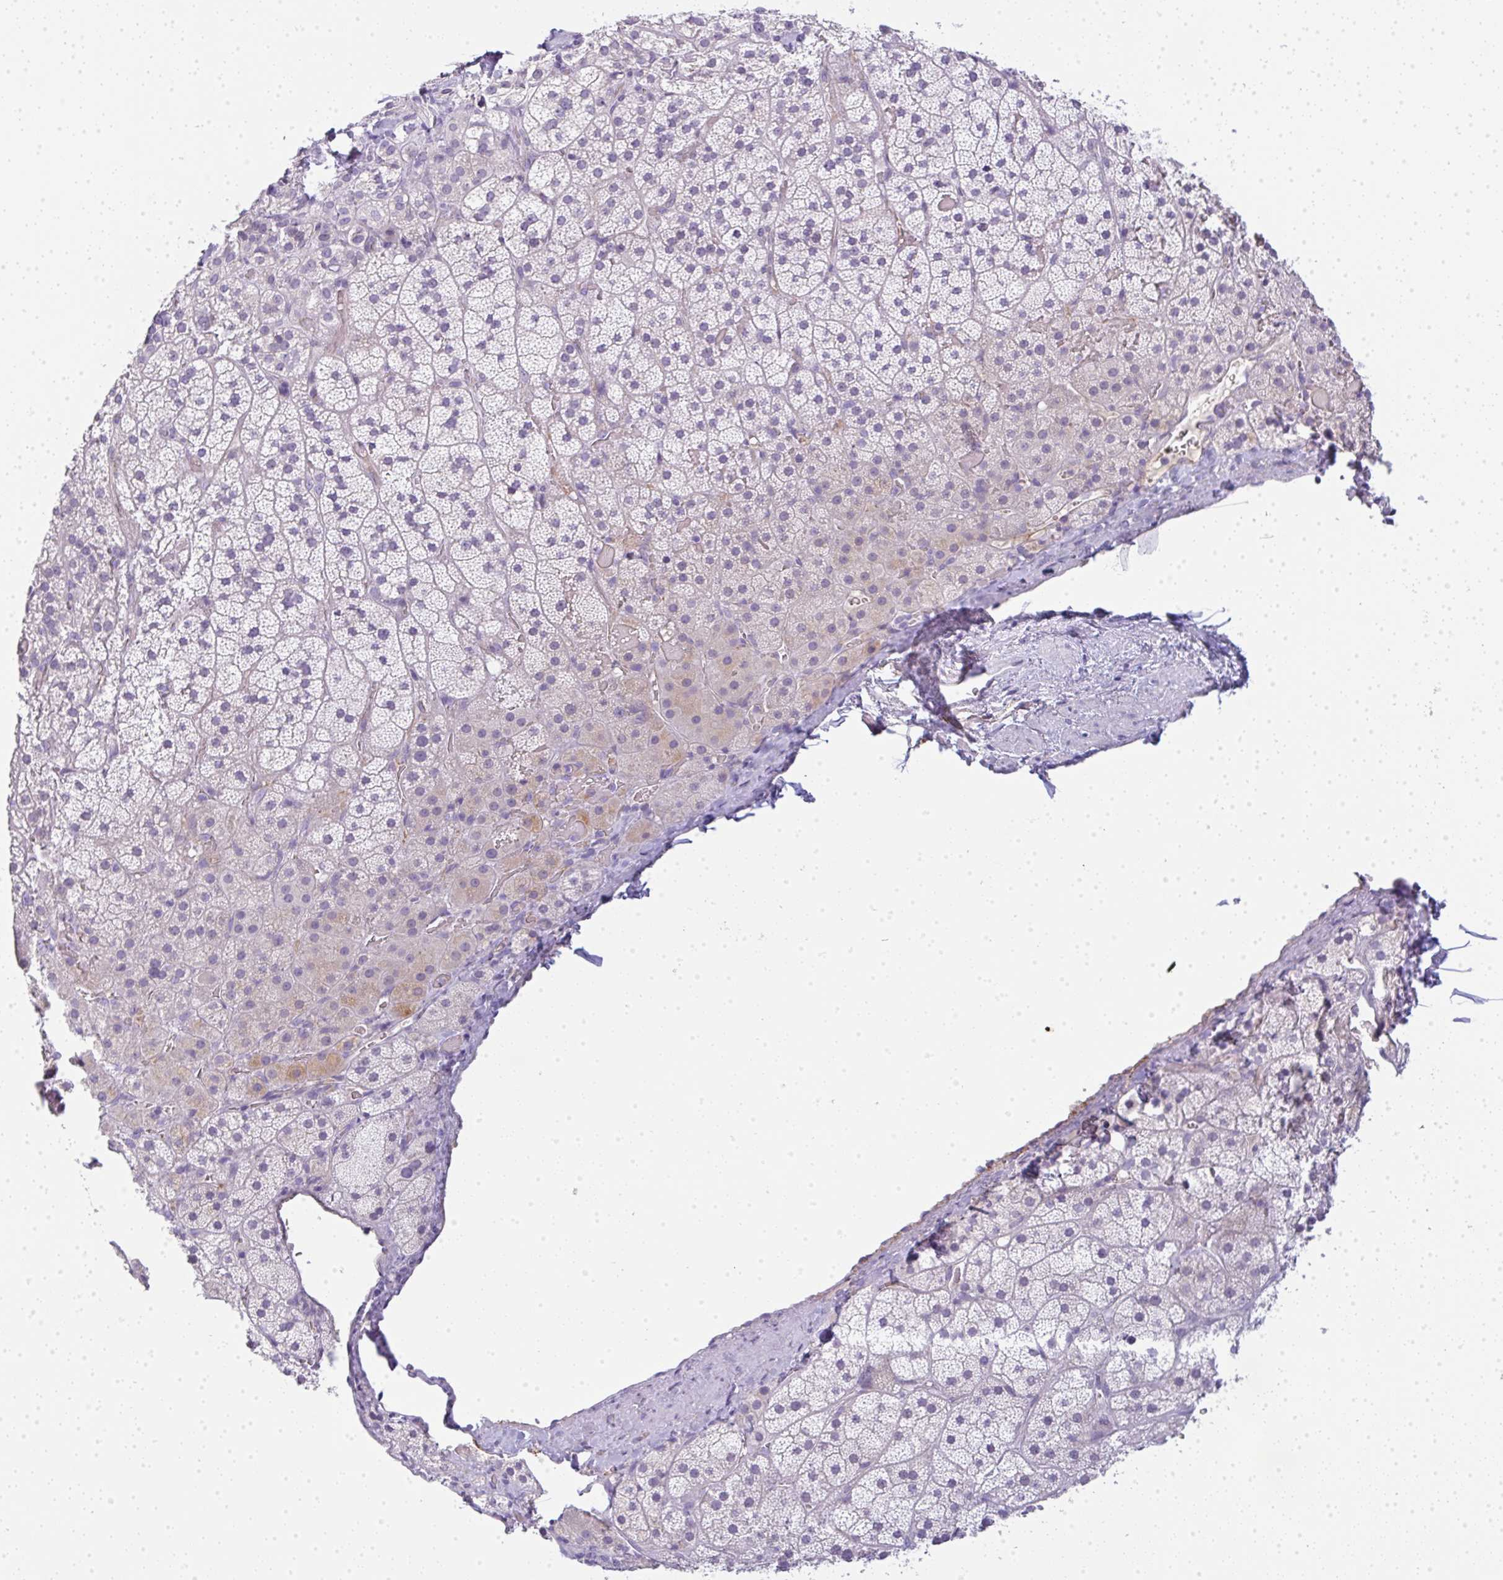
{"staining": {"intensity": "moderate", "quantity": "<25%", "location": "cytoplasmic/membranous"}, "tissue": "adrenal gland", "cell_type": "Glandular cells", "image_type": "normal", "snomed": [{"axis": "morphology", "description": "Normal tissue, NOS"}, {"axis": "topography", "description": "Adrenal gland"}], "caption": "About <25% of glandular cells in normal human adrenal gland demonstrate moderate cytoplasmic/membranous protein positivity as visualized by brown immunohistochemical staining.", "gene": "LPAR4", "patient": {"sex": "male", "age": 57}}